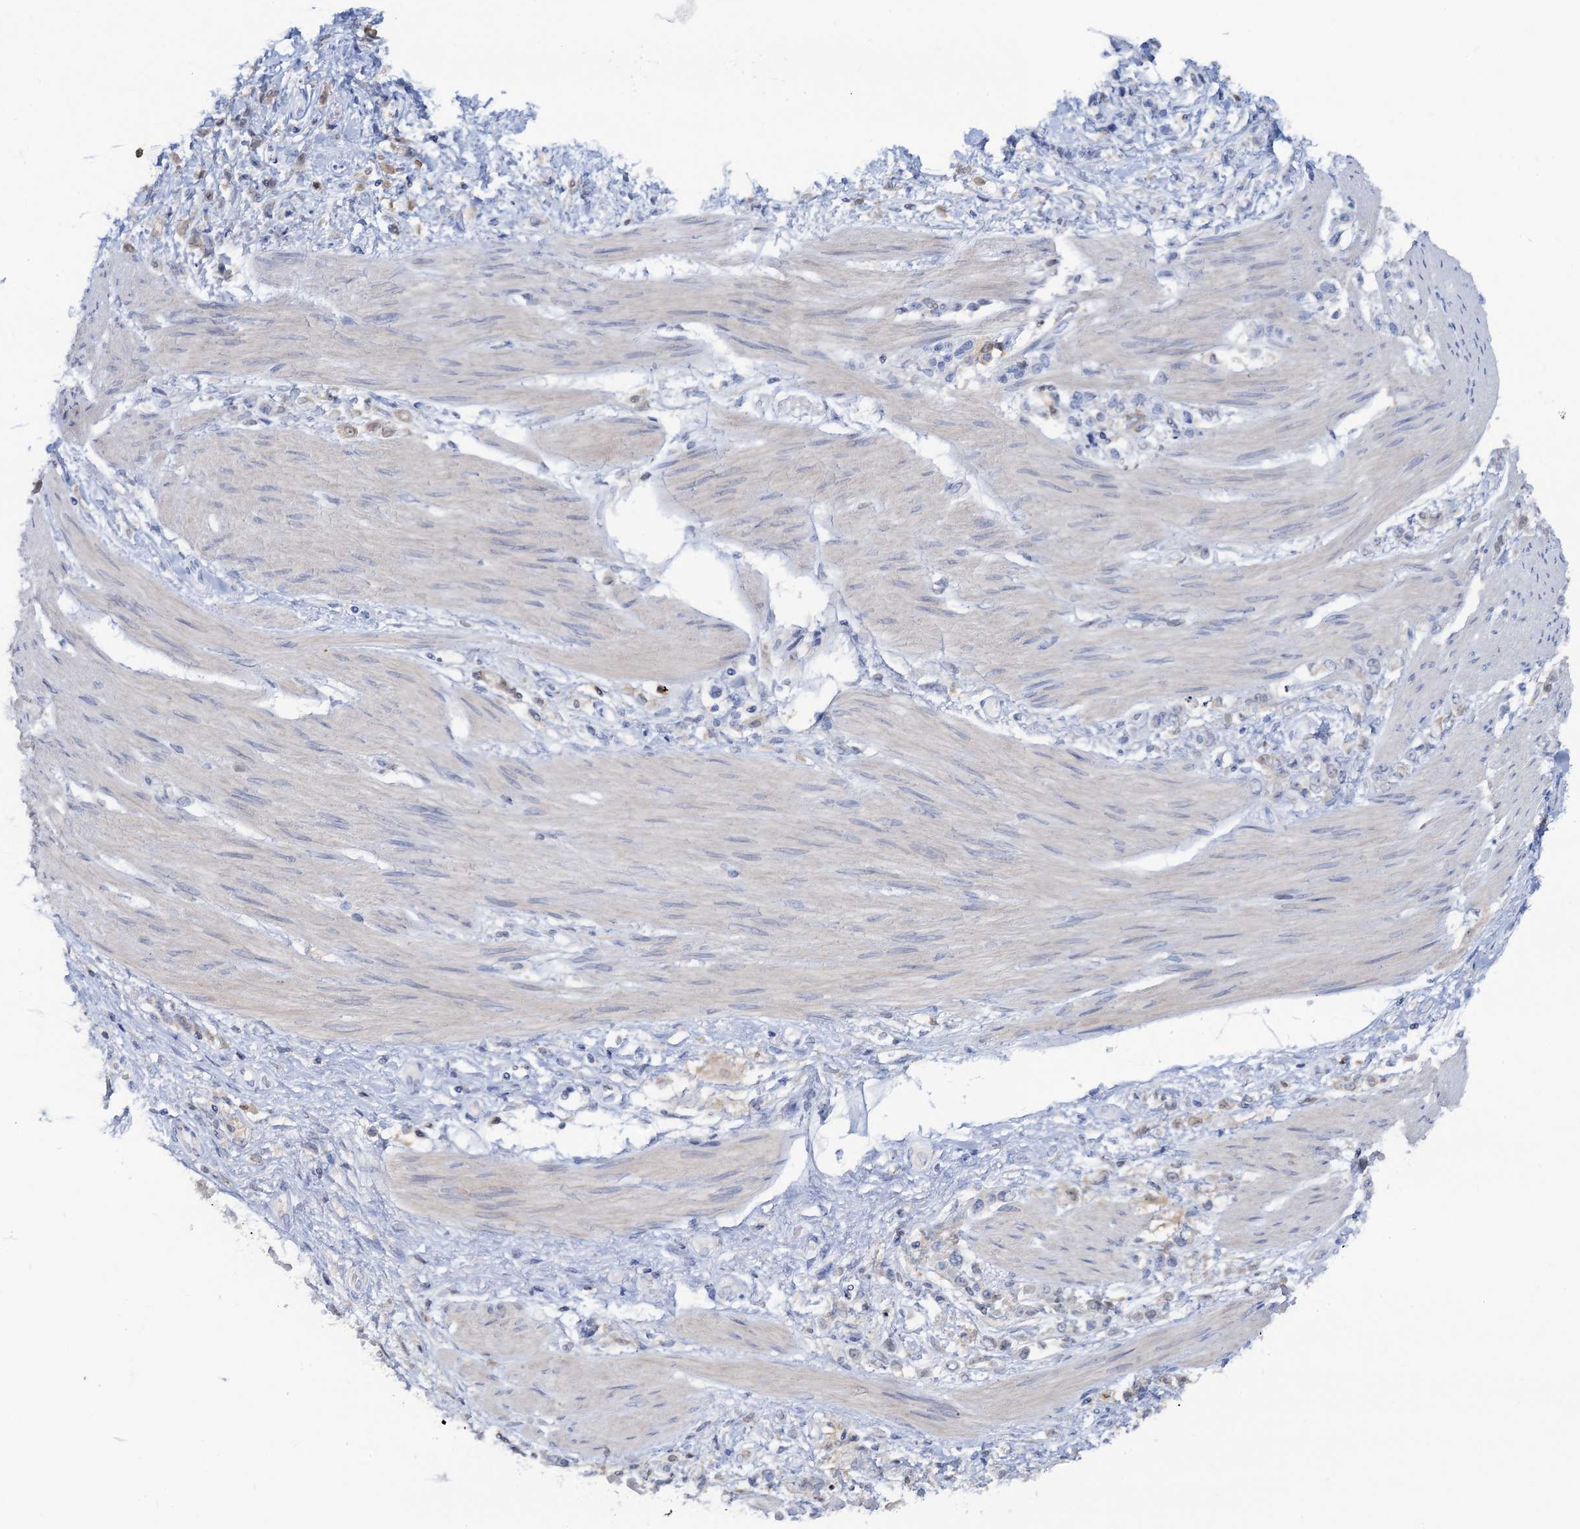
{"staining": {"intensity": "negative", "quantity": "none", "location": "none"}, "tissue": "stomach cancer", "cell_type": "Tumor cells", "image_type": "cancer", "snomed": [{"axis": "morphology", "description": "Adenocarcinoma, NOS"}, {"axis": "topography", "description": "Stomach"}], "caption": "An immunohistochemistry image of stomach cancer is shown. There is no staining in tumor cells of stomach cancer. The staining was performed using DAB (3,3'-diaminobenzidine) to visualize the protein expression in brown, while the nuclei were stained in blue with hematoxylin (Magnification: 20x).", "gene": "FAH", "patient": {"sex": "female", "age": 60}}